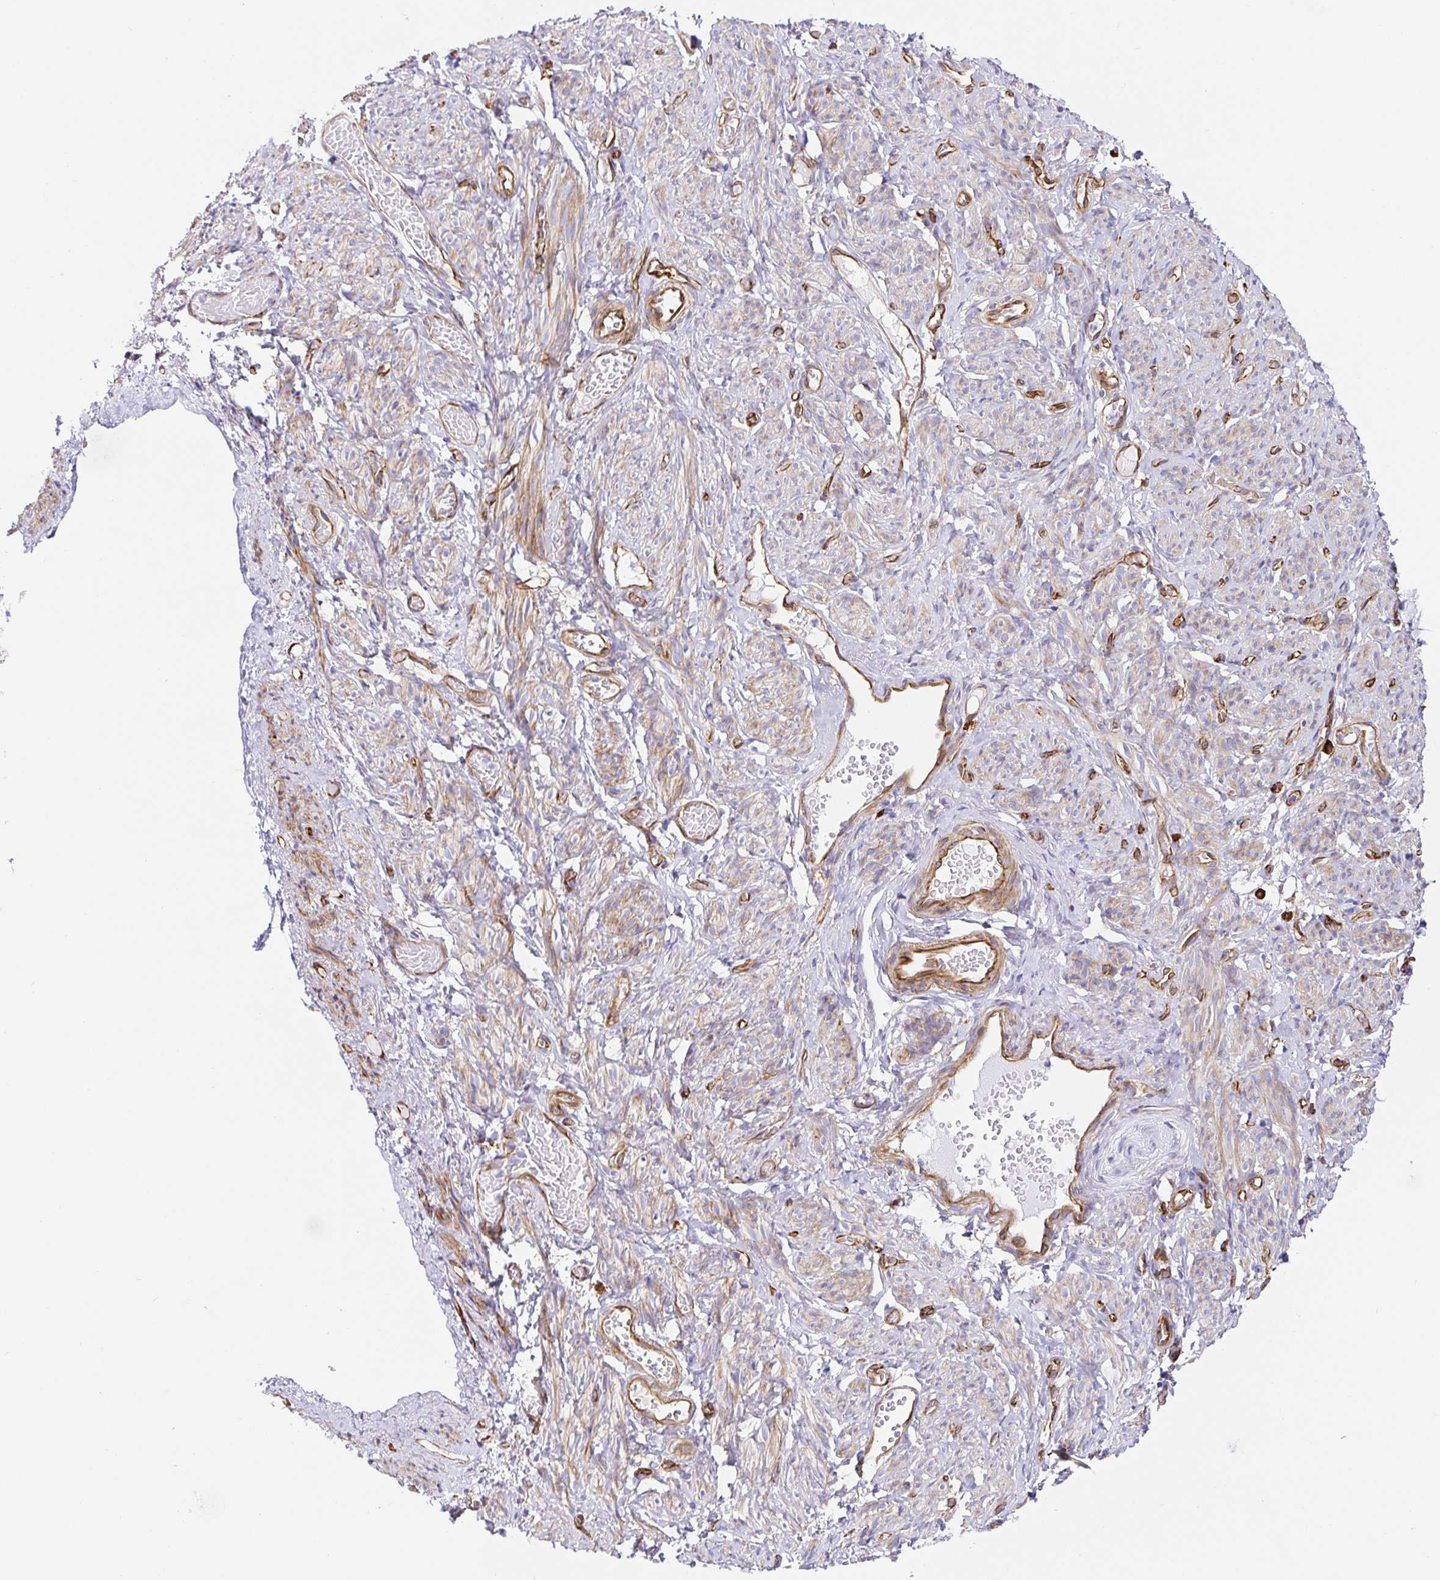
{"staining": {"intensity": "weak", "quantity": "25%-75%", "location": "cytoplasmic/membranous"}, "tissue": "smooth muscle", "cell_type": "Smooth muscle cells", "image_type": "normal", "snomed": [{"axis": "morphology", "description": "Normal tissue, NOS"}, {"axis": "topography", "description": "Smooth muscle"}], "caption": "Protein staining of benign smooth muscle reveals weak cytoplasmic/membranous expression in approximately 25%-75% of smooth muscle cells. (IHC, brightfield microscopy, high magnification).", "gene": "DOCK1", "patient": {"sex": "female", "age": 65}}